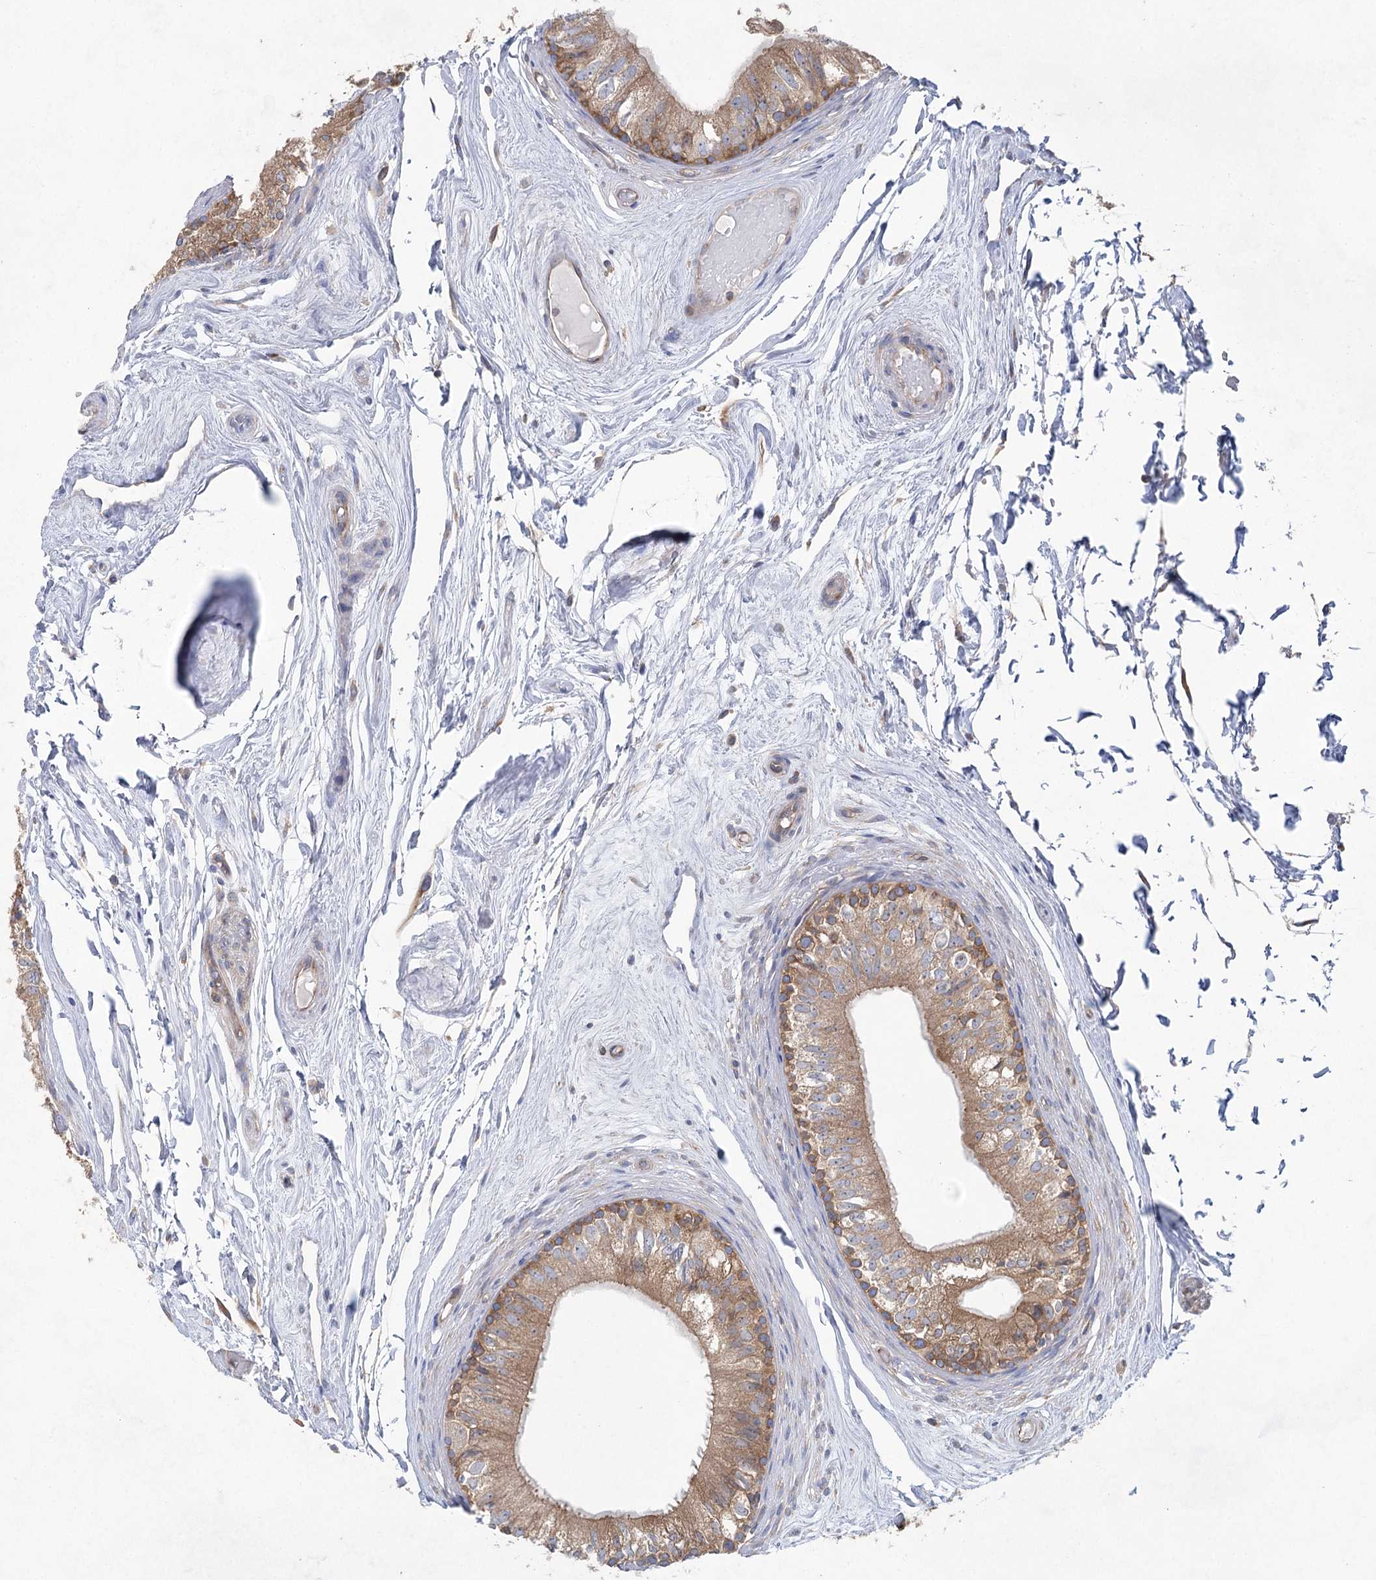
{"staining": {"intensity": "strong", "quantity": ">75%", "location": "cytoplasmic/membranous"}, "tissue": "epididymis", "cell_type": "Glandular cells", "image_type": "normal", "snomed": [{"axis": "morphology", "description": "Normal tissue, NOS"}, {"axis": "topography", "description": "Epididymis"}], "caption": "High-power microscopy captured an immunohistochemistry (IHC) histopathology image of benign epididymis, revealing strong cytoplasmic/membranous staining in about >75% of glandular cells.", "gene": "EIF3A", "patient": {"sex": "male", "age": 79}}